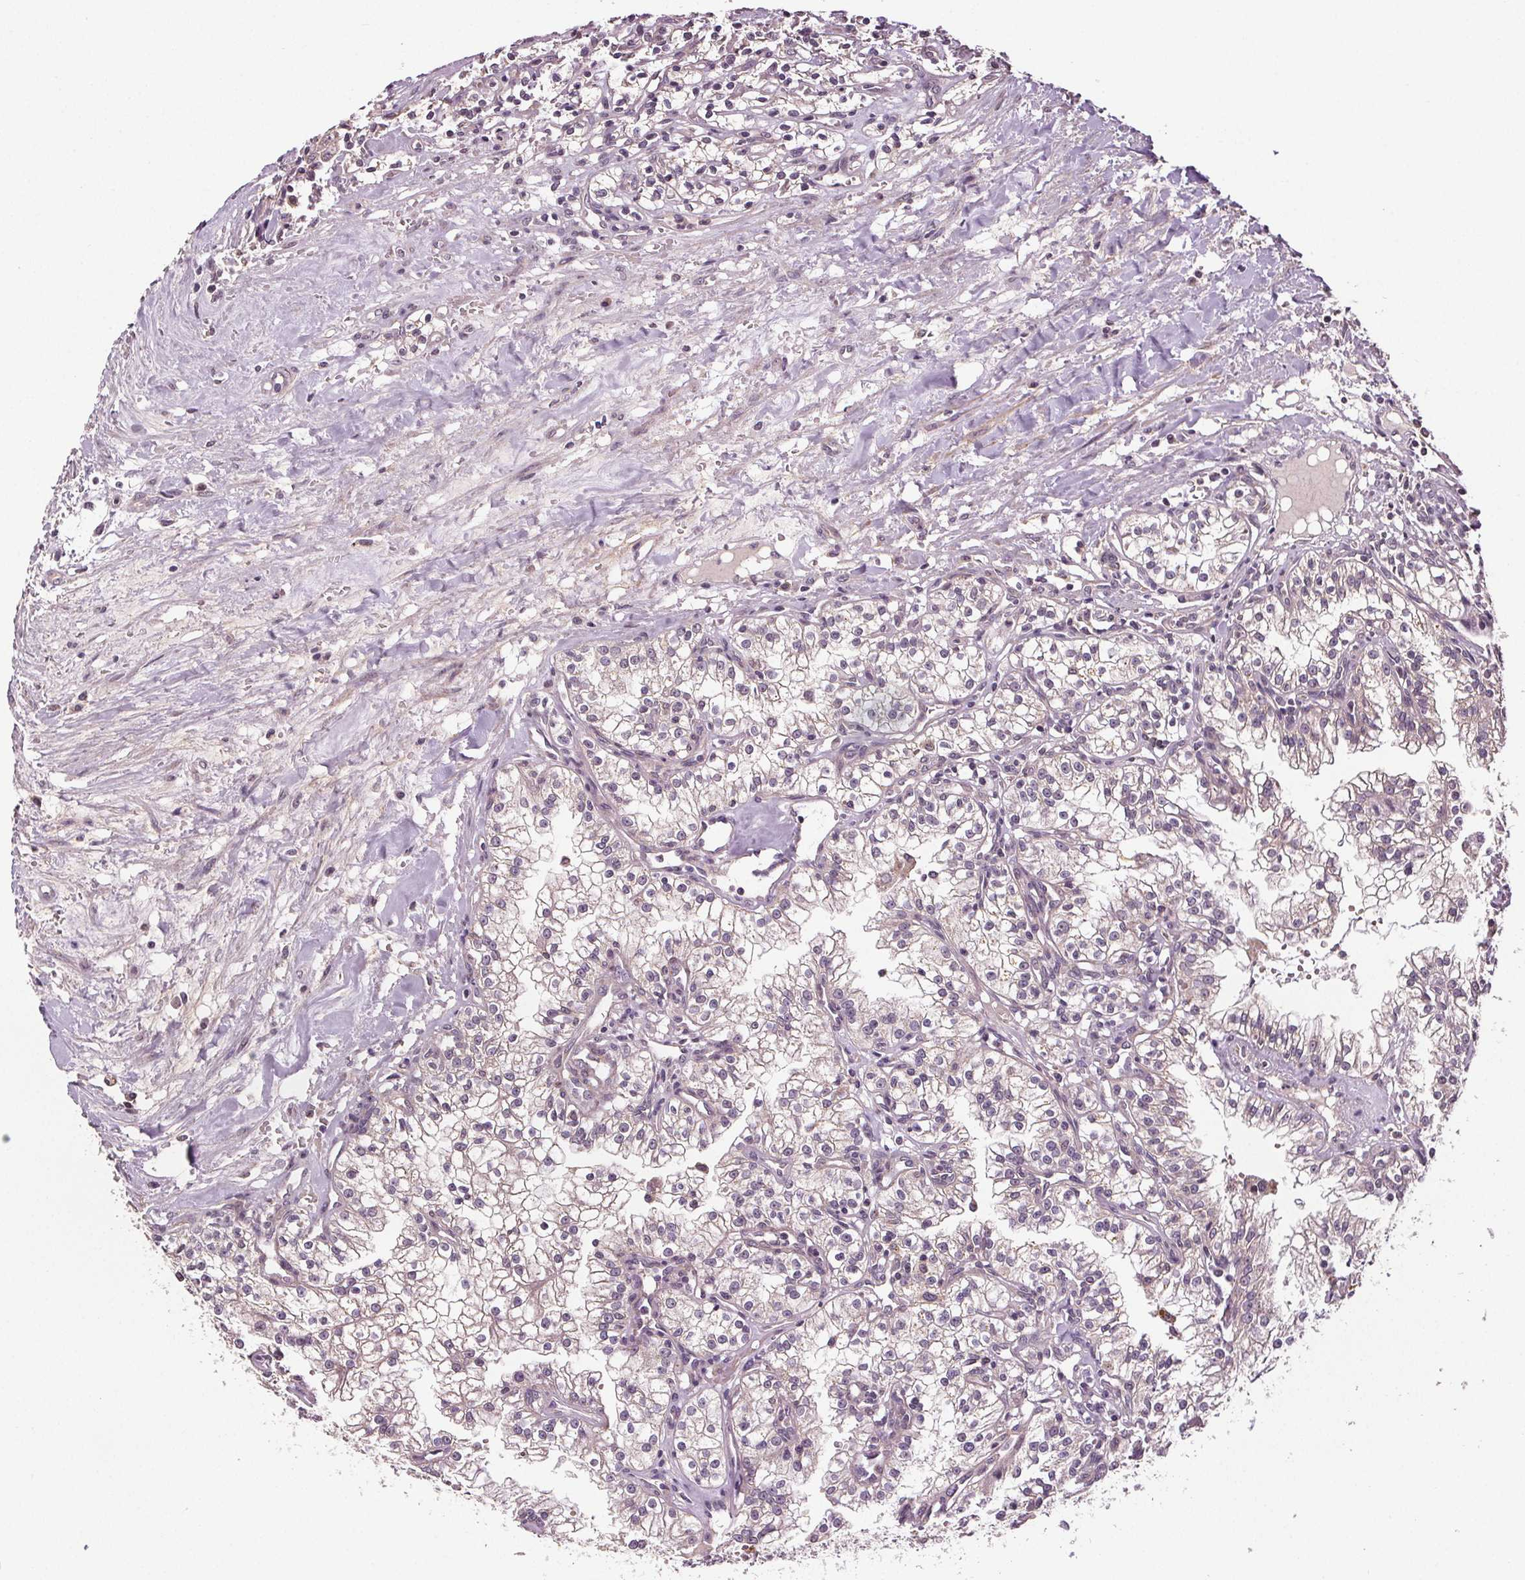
{"staining": {"intensity": "negative", "quantity": "none", "location": "none"}, "tissue": "renal cancer", "cell_type": "Tumor cells", "image_type": "cancer", "snomed": [{"axis": "morphology", "description": "Adenocarcinoma, NOS"}, {"axis": "topography", "description": "Kidney"}], "caption": "Immunohistochemistry (IHC) of human adenocarcinoma (renal) demonstrates no expression in tumor cells.", "gene": "EPHB3", "patient": {"sex": "male", "age": 36}}